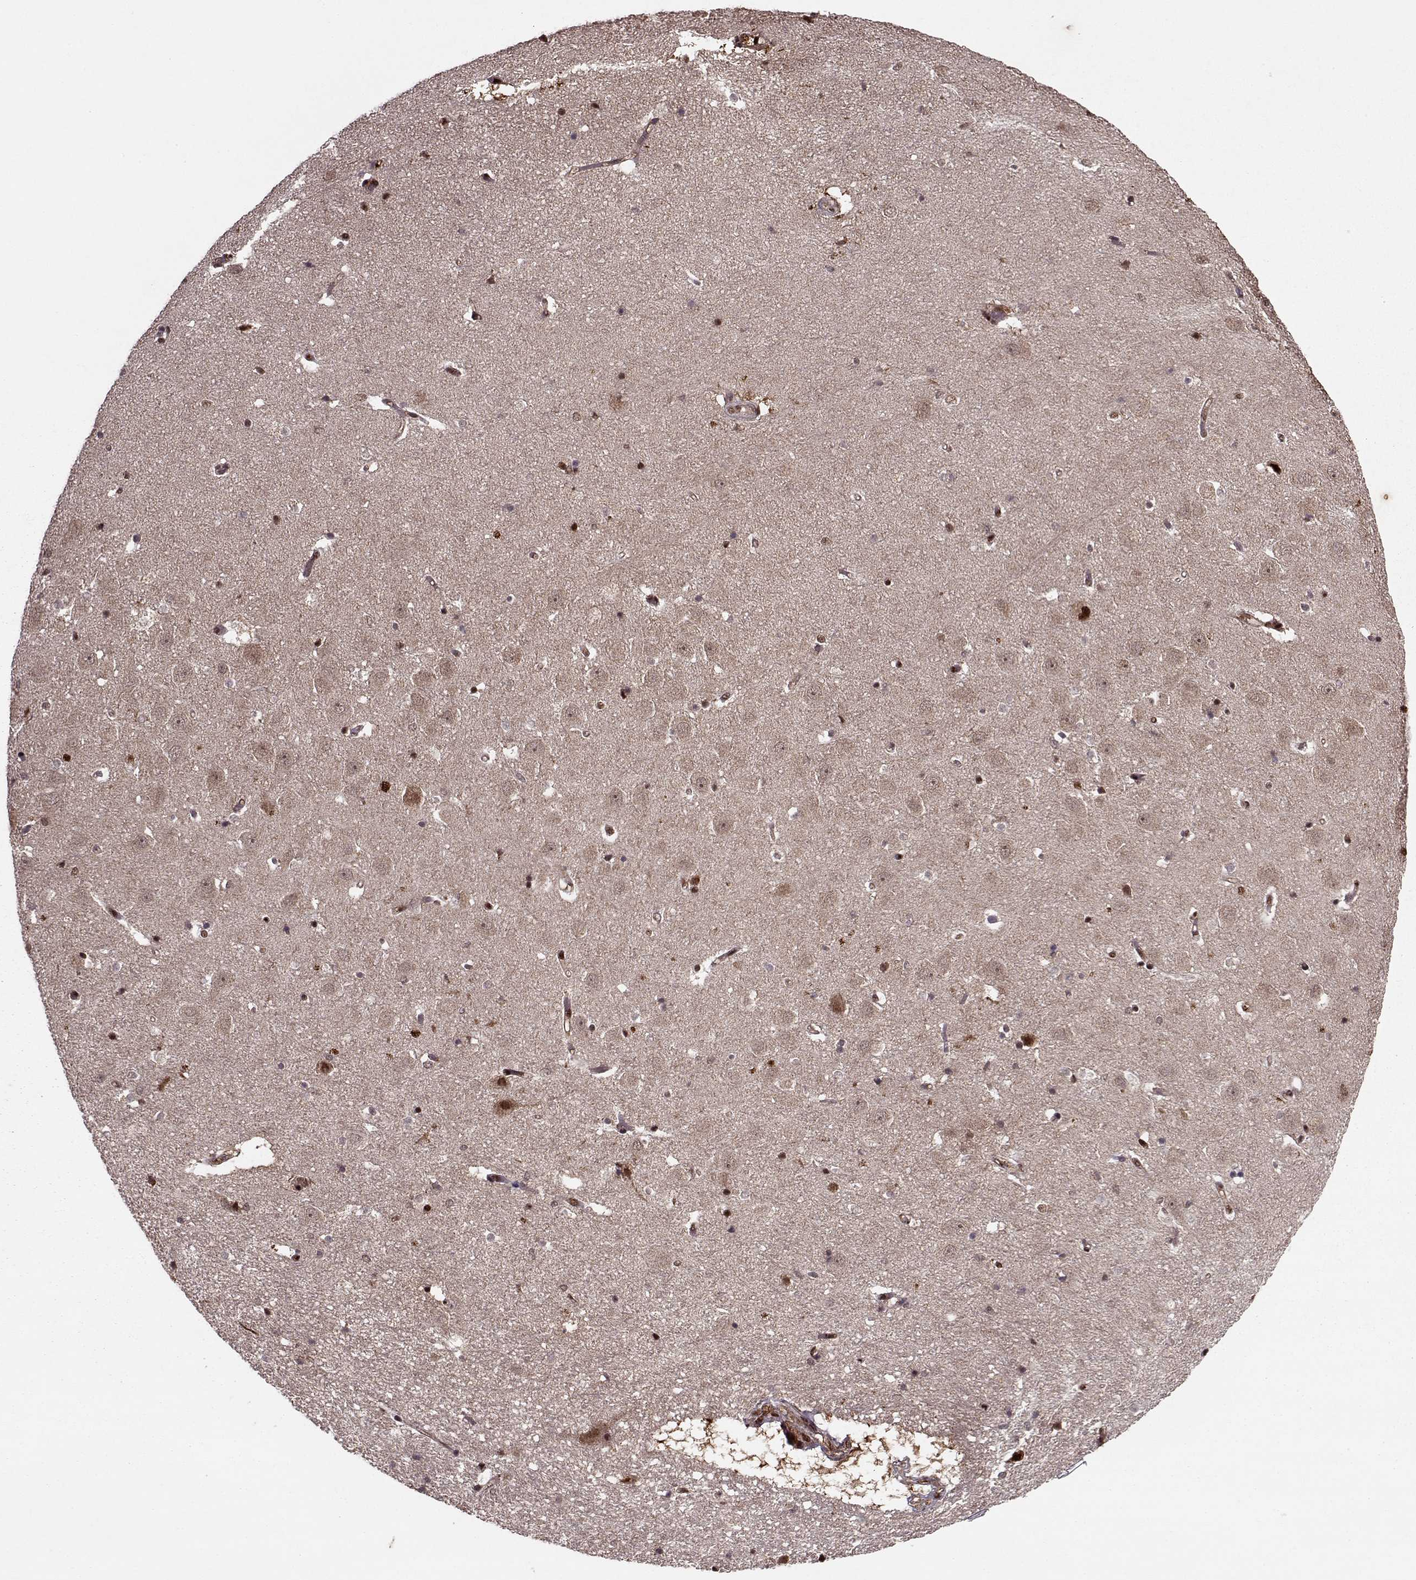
{"staining": {"intensity": "strong", "quantity": "<25%", "location": "nuclear"}, "tissue": "hippocampus", "cell_type": "Glial cells", "image_type": "normal", "snomed": [{"axis": "morphology", "description": "Normal tissue, NOS"}, {"axis": "topography", "description": "Hippocampus"}], "caption": "Immunohistochemical staining of unremarkable hippocampus displays medium levels of strong nuclear staining in approximately <25% of glial cells. The protein of interest is shown in brown color, while the nuclei are stained blue.", "gene": "PSMA7", "patient": {"sex": "male", "age": 44}}